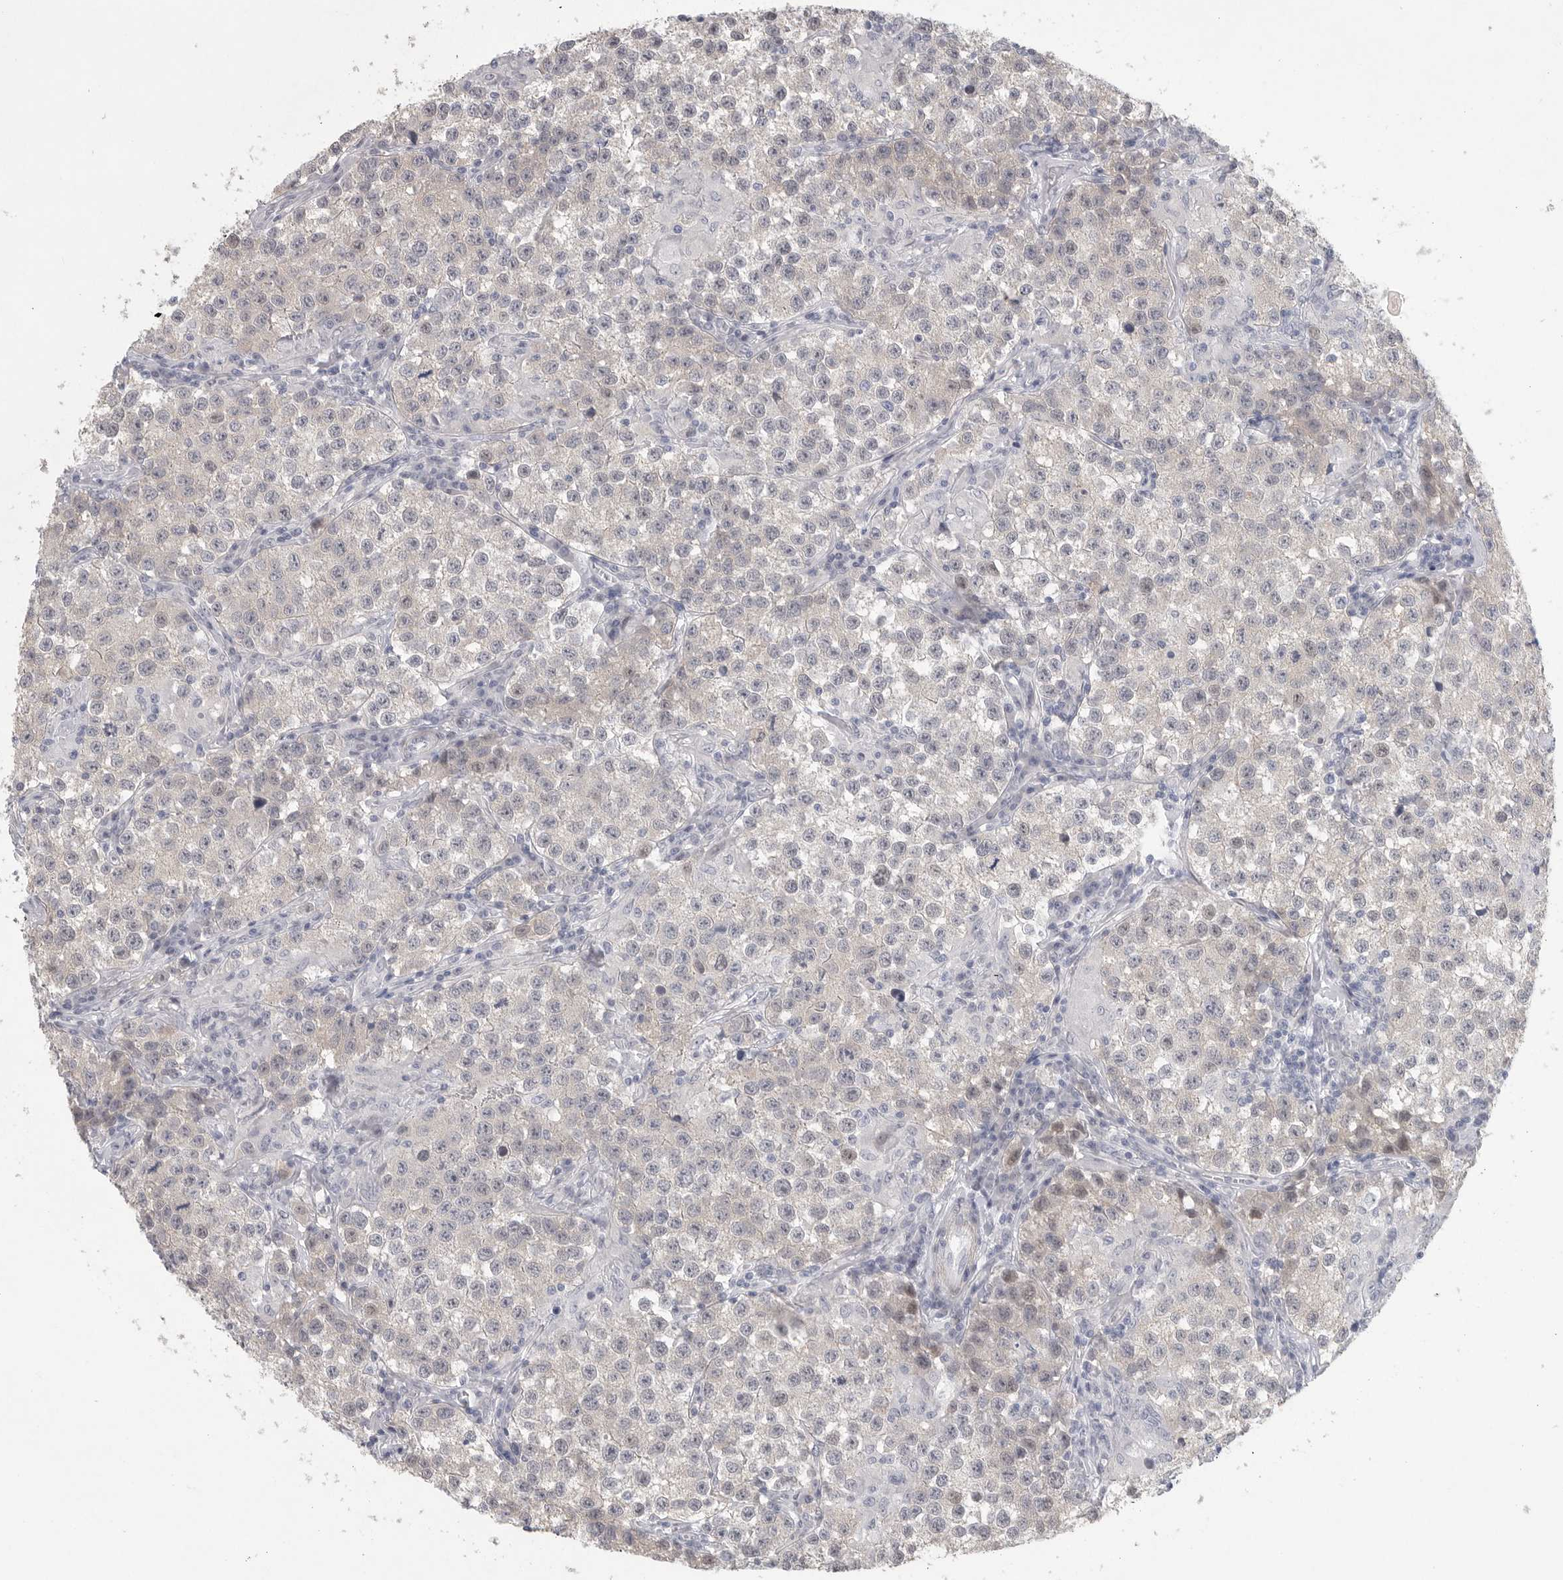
{"staining": {"intensity": "negative", "quantity": "none", "location": "none"}, "tissue": "testis cancer", "cell_type": "Tumor cells", "image_type": "cancer", "snomed": [{"axis": "morphology", "description": "Seminoma, NOS"}, {"axis": "morphology", "description": "Carcinoma, Embryonal, NOS"}, {"axis": "topography", "description": "Testis"}], "caption": "IHC micrograph of human testis cancer (seminoma) stained for a protein (brown), which demonstrates no staining in tumor cells.", "gene": "TNR", "patient": {"sex": "male", "age": 43}}